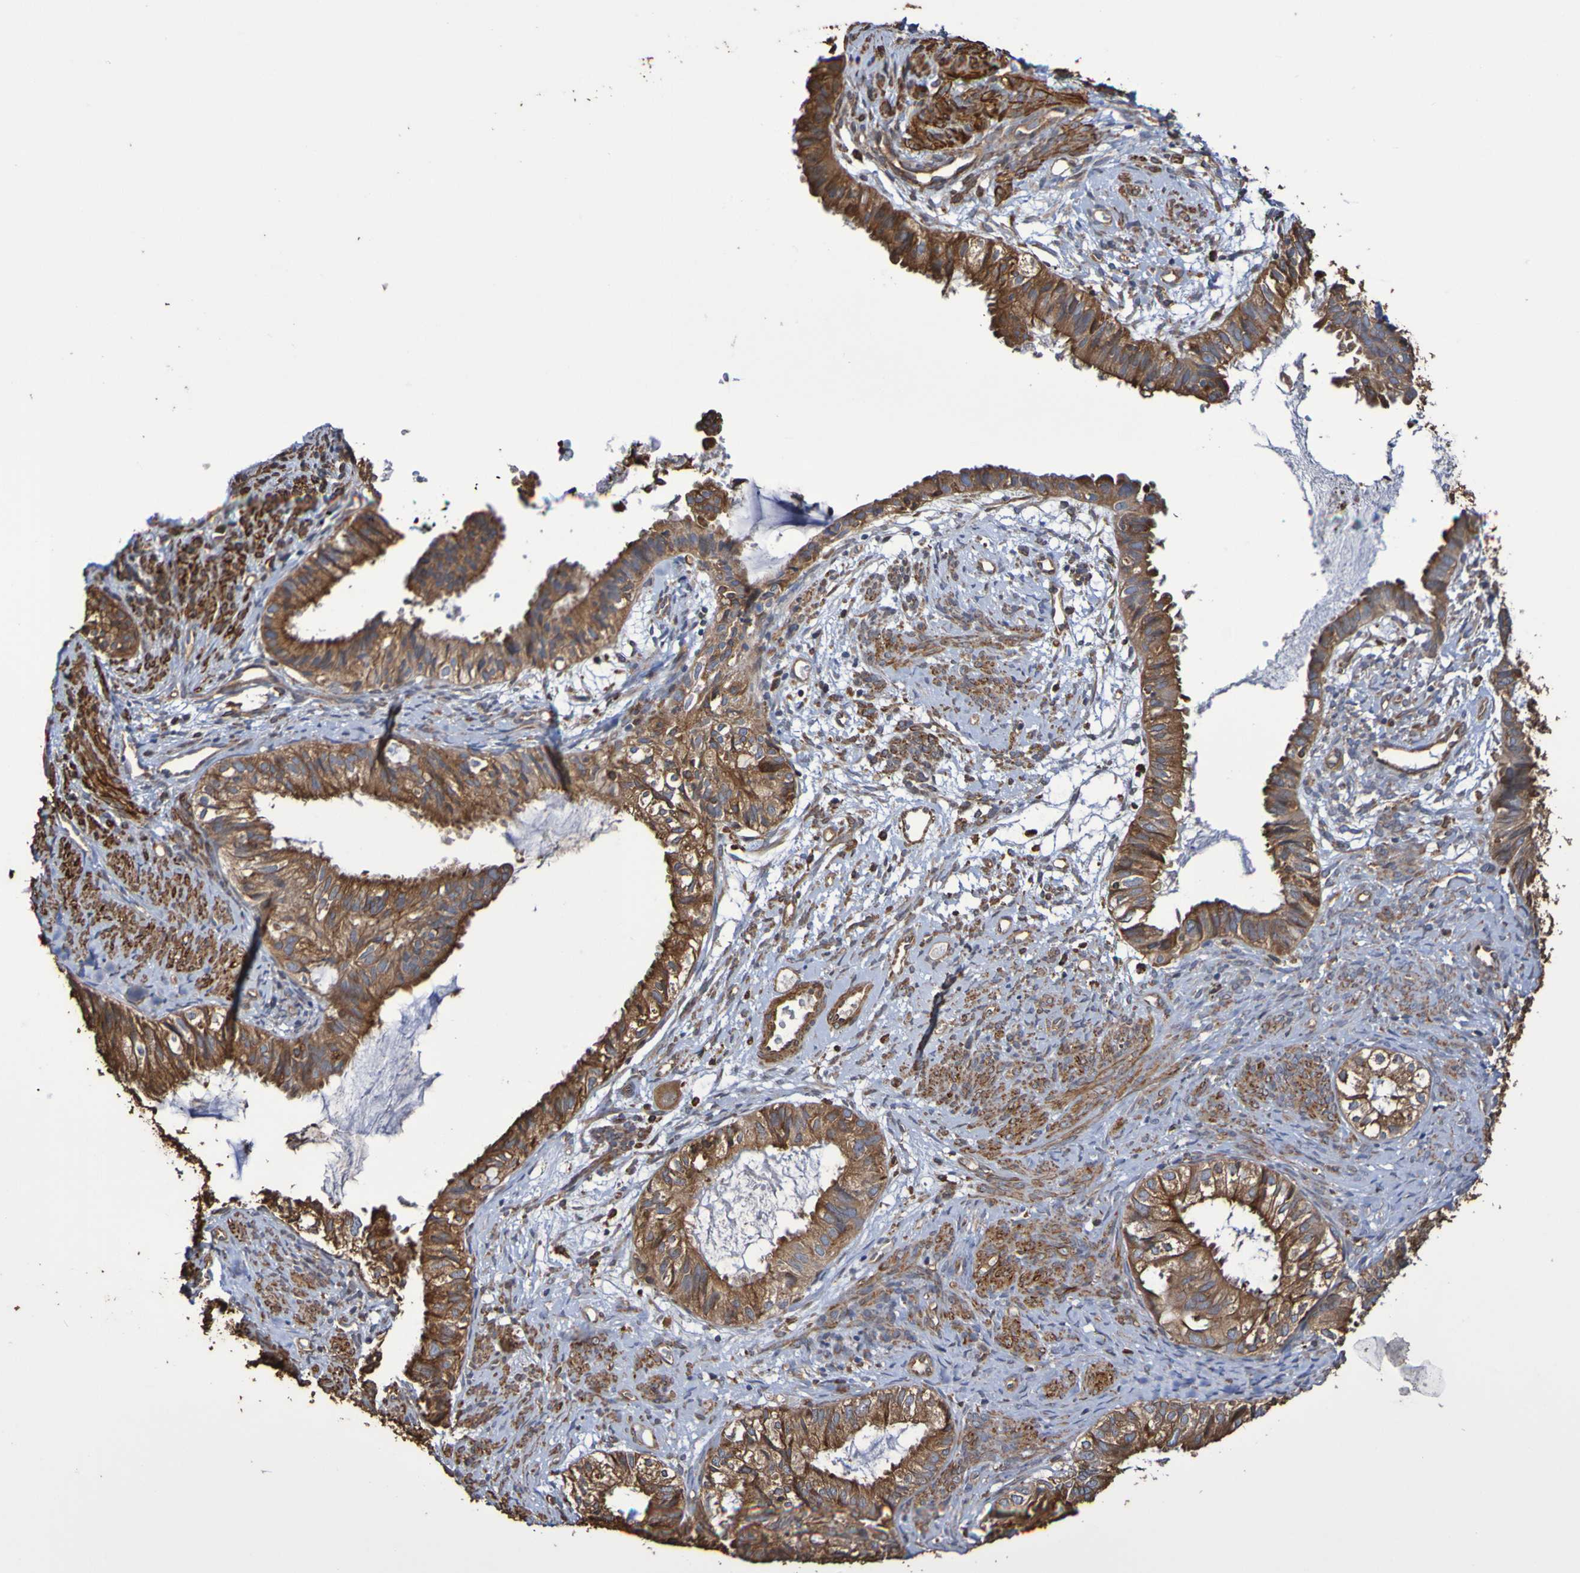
{"staining": {"intensity": "moderate", "quantity": ">75%", "location": "cytoplasmic/membranous"}, "tissue": "cervical cancer", "cell_type": "Tumor cells", "image_type": "cancer", "snomed": [{"axis": "morphology", "description": "Normal tissue, NOS"}, {"axis": "morphology", "description": "Adenocarcinoma, NOS"}, {"axis": "topography", "description": "Cervix"}, {"axis": "topography", "description": "Endometrium"}], "caption": "Tumor cells exhibit medium levels of moderate cytoplasmic/membranous staining in approximately >75% of cells in cervical cancer (adenocarcinoma).", "gene": "RAB11A", "patient": {"sex": "female", "age": 86}}